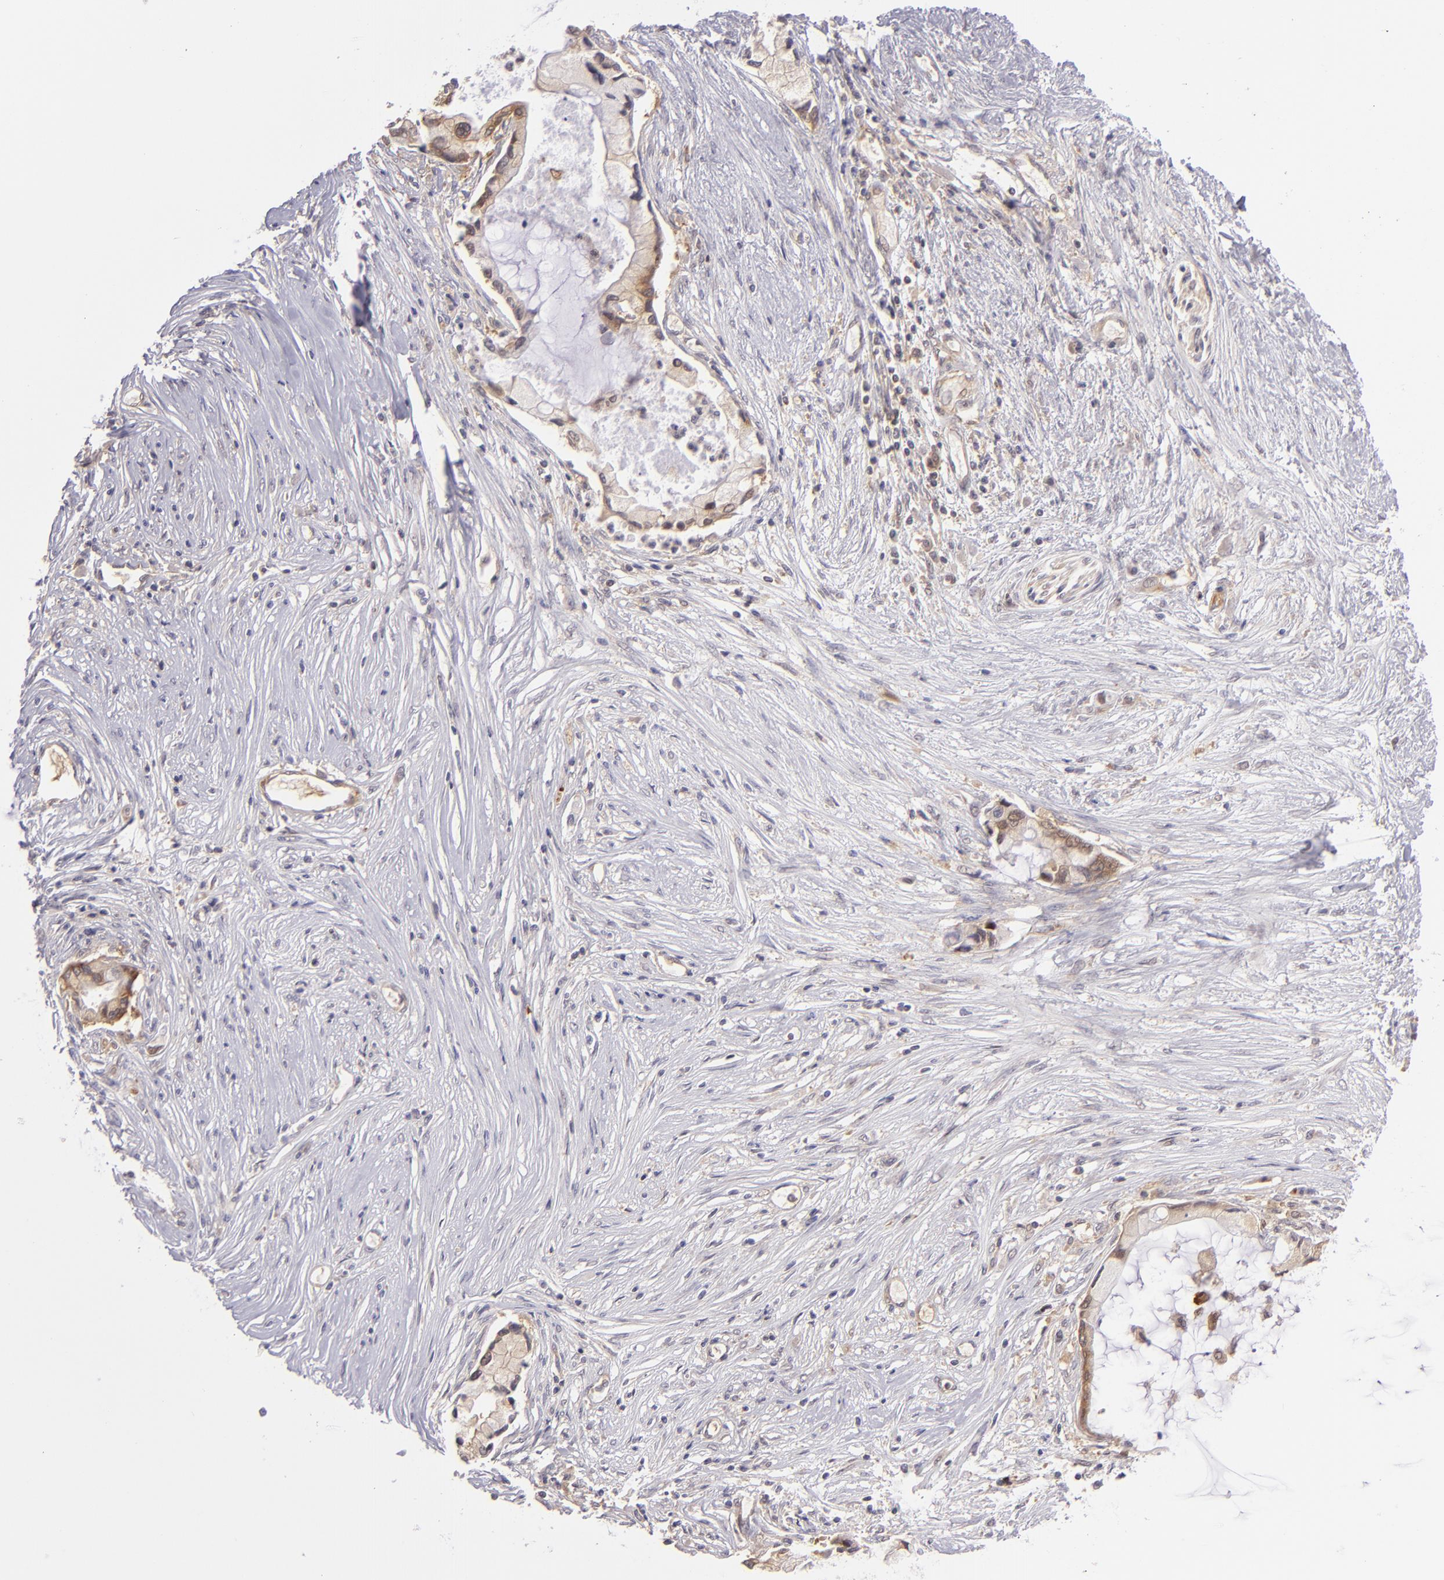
{"staining": {"intensity": "weak", "quantity": "25%-75%", "location": "cytoplasmic/membranous"}, "tissue": "pancreatic cancer", "cell_type": "Tumor cells", "image_type": "cancer", "snomed": [{"axis": "morphology", "description": "Adenocarcinoma, NOS"}, {"axis": "topography", "description": "Pancreas"}], "caption": "Immunohistochemical staining of pancreatic cancer (adenocarcinoma) shows low levels of weak cytoplasmic/membranous protein expression in about 25%-75% of tumor cells.", "gene": "PTPN13", "patient": {"sex": "female", "age": 59}}